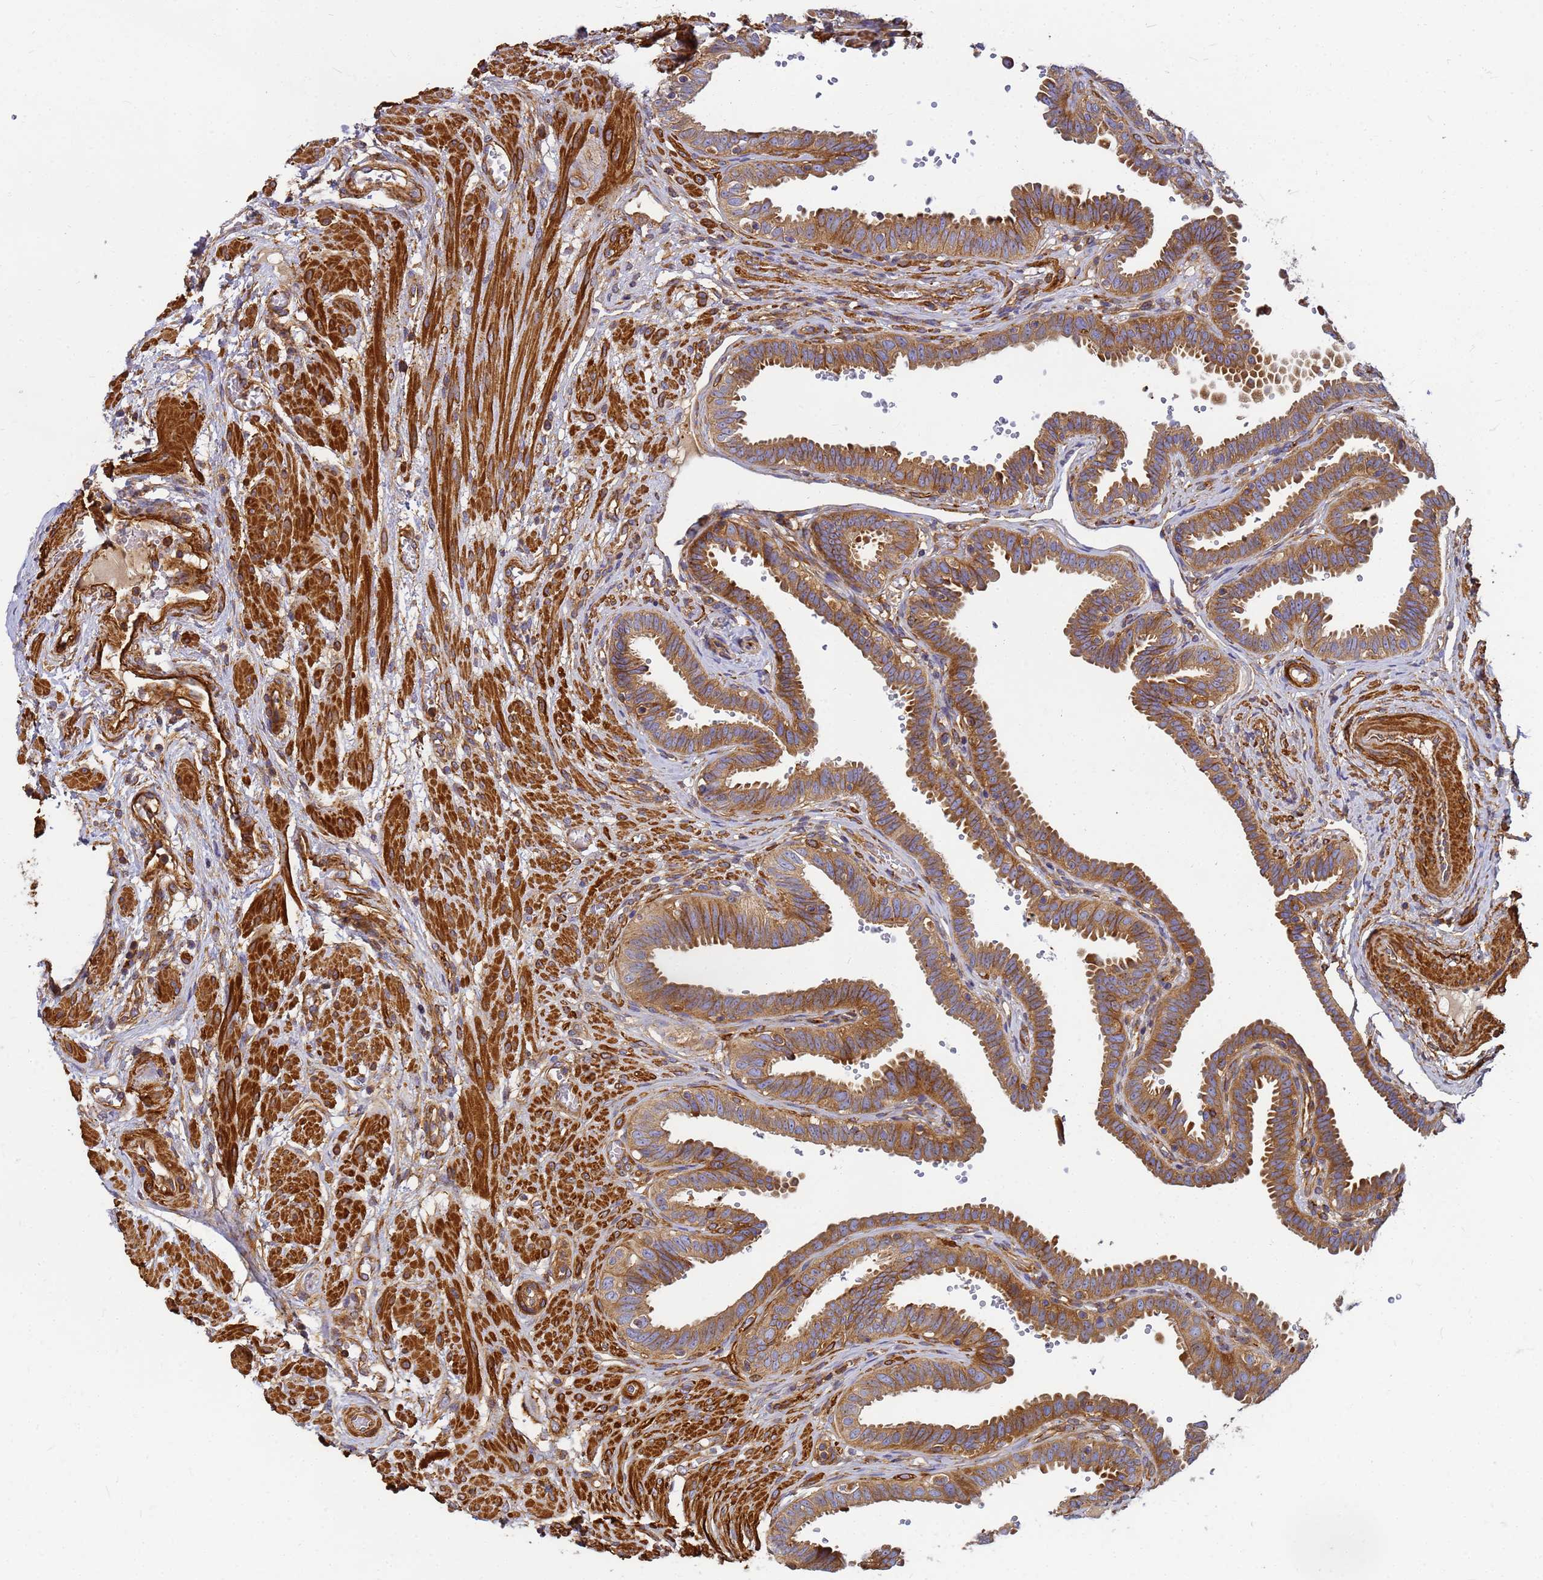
{"staining": {"intensity": "moderate", "quantity": ">75%", "location": "cytoplasmic/membranous"}, "tissue": "fallopian tube", "cell_type": "Glandular cells", "image_type": "normal", "snomed": [{"axis": "morphology", "description": "Normal tissue, NOS"}, {"axis": "topography", "description": "Fallopian tube"}], "caption": "IHC (DAB (3,3'-diaminobenzidine)) staining of normal fallopian tube displays moderate cytoplasmic/membranous protein staining in about >75% of glandular cells. Using DAB (3,3'-diaminobenzidine) (brown) and hematoxylin (blue) stains, captured at high magnification using brightfield microscopy.", "gene": "C2CD5", "patient": {"sex": "female", "age": 37}}